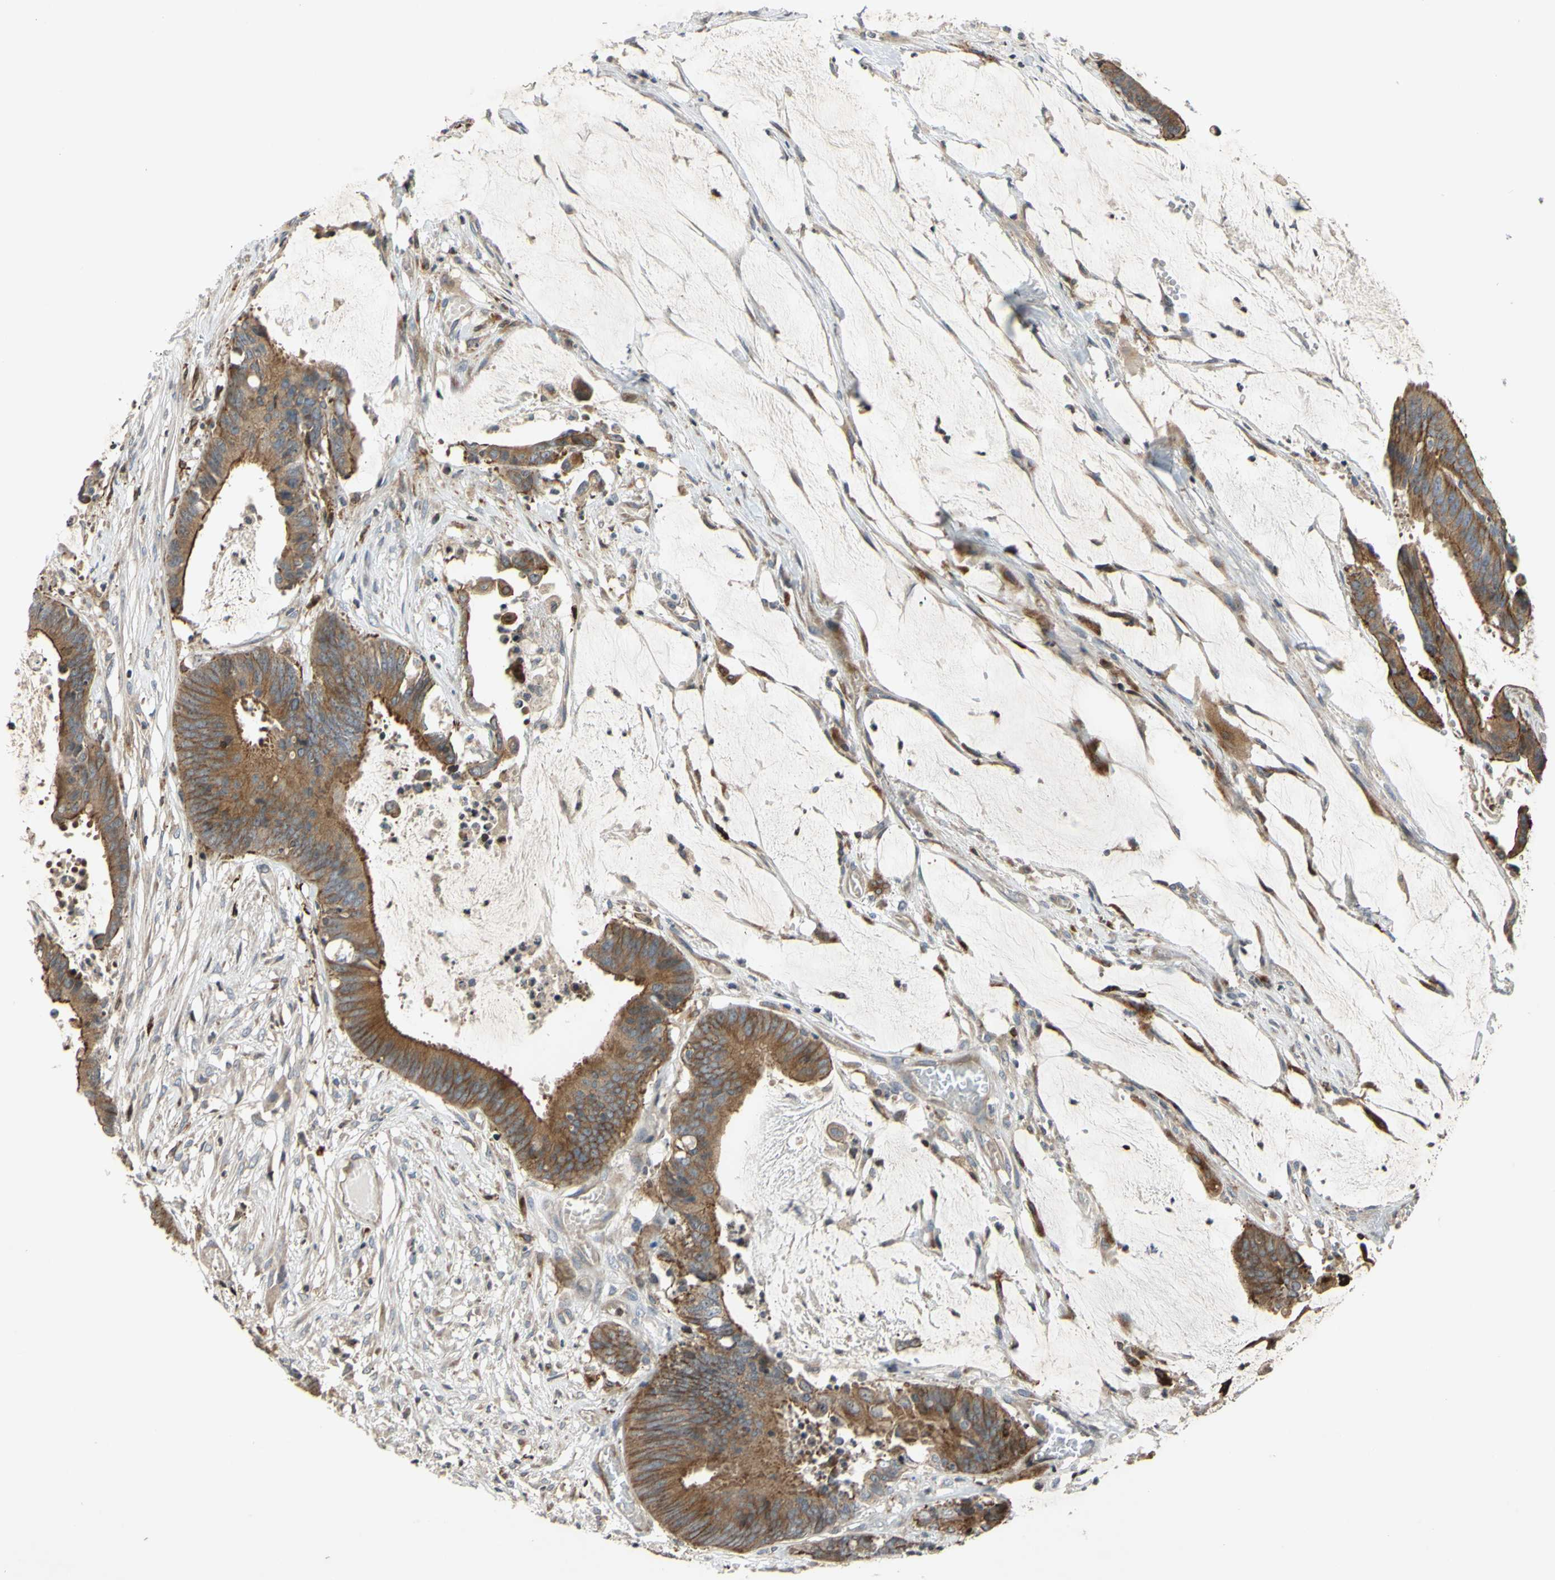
{"staining": {"intensity": "moderate", "quantity": ">75%", "location": "cytoplasmic/membranous"}, "tissue": "colorectal cancer", "cell_type": "Tumor cells", "image_type": "cancer", "snomed": [{"axis": "morphology", "description": "Adenocarcinoma, NOS"}, {"axis": "topography", "description": "Rectum"}], "caption": "Immunohistochemical staining of human colorectal cancer (adenocarcinoma) demonstrates medium levels of moderate cytoplasmic/membranous positivity in about >75% of tumor cells. The staining is performed using DAB (3,3'-diaminobenzidine) brown chromogen to label protein expression. The nuclei are counter-stained blue using hematoxylin.", "gene": "PLXNA2", "patient": {"sex": "female", "age": 66}}